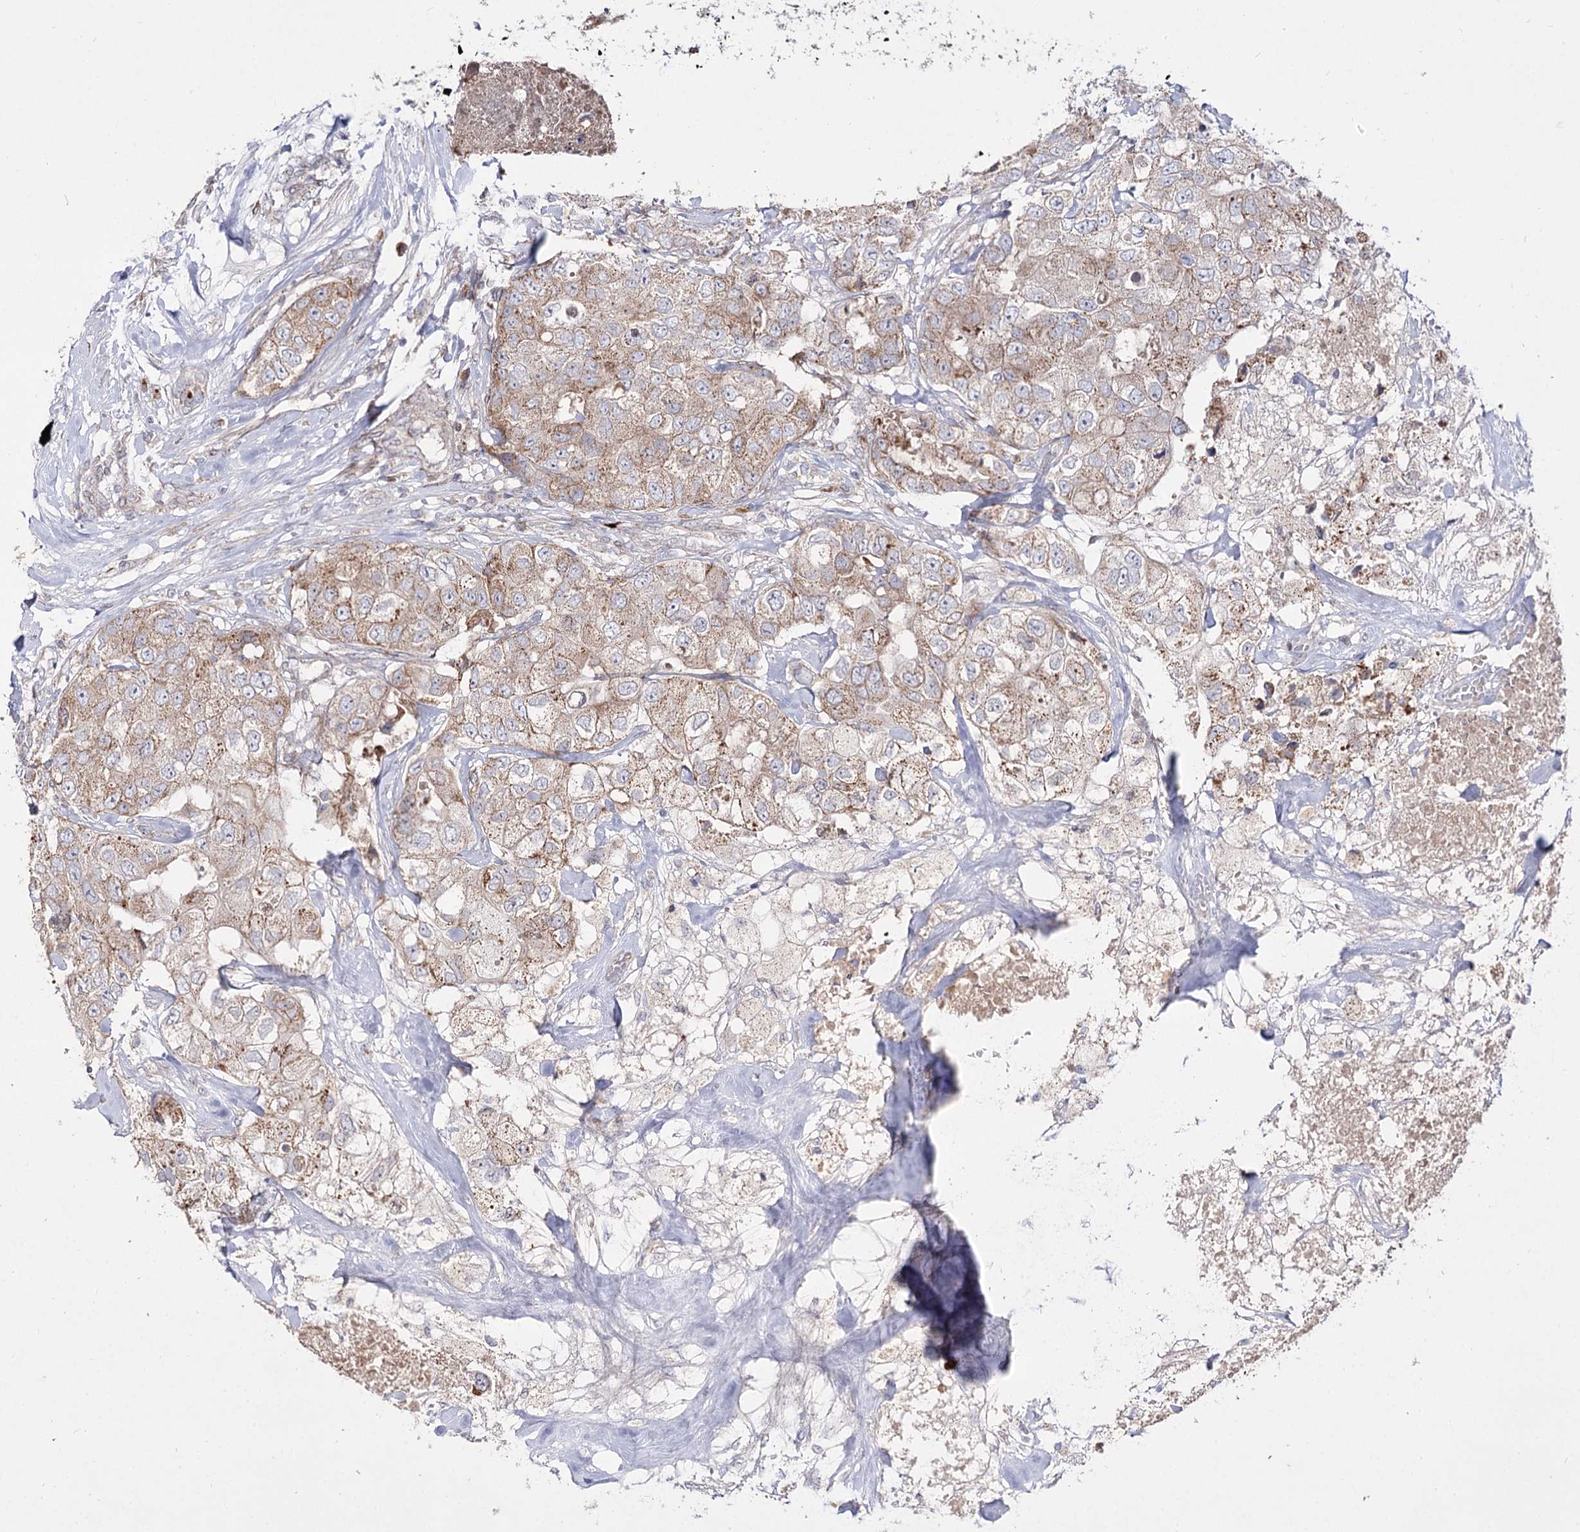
{"staining": {"intensity": "weak", "quantity": "25%-75%", "location": "cytoplasmic/membranous"}, "tissue": "breast cancer", "cell_type": "Tumor cells", "image_type": "cancer", "snomed": [{"axis": "morphology", "description": "Duct carcinoma"}, {"axis": "topography", "description": "Breast"}], "caption": "Breast cancer (invasive ductal carcinoma) stained with a protein marker demonstrates weak staining in tumor cells.", "gene": "C11orf80", "patient": {"sex": "female", "age": 62}}